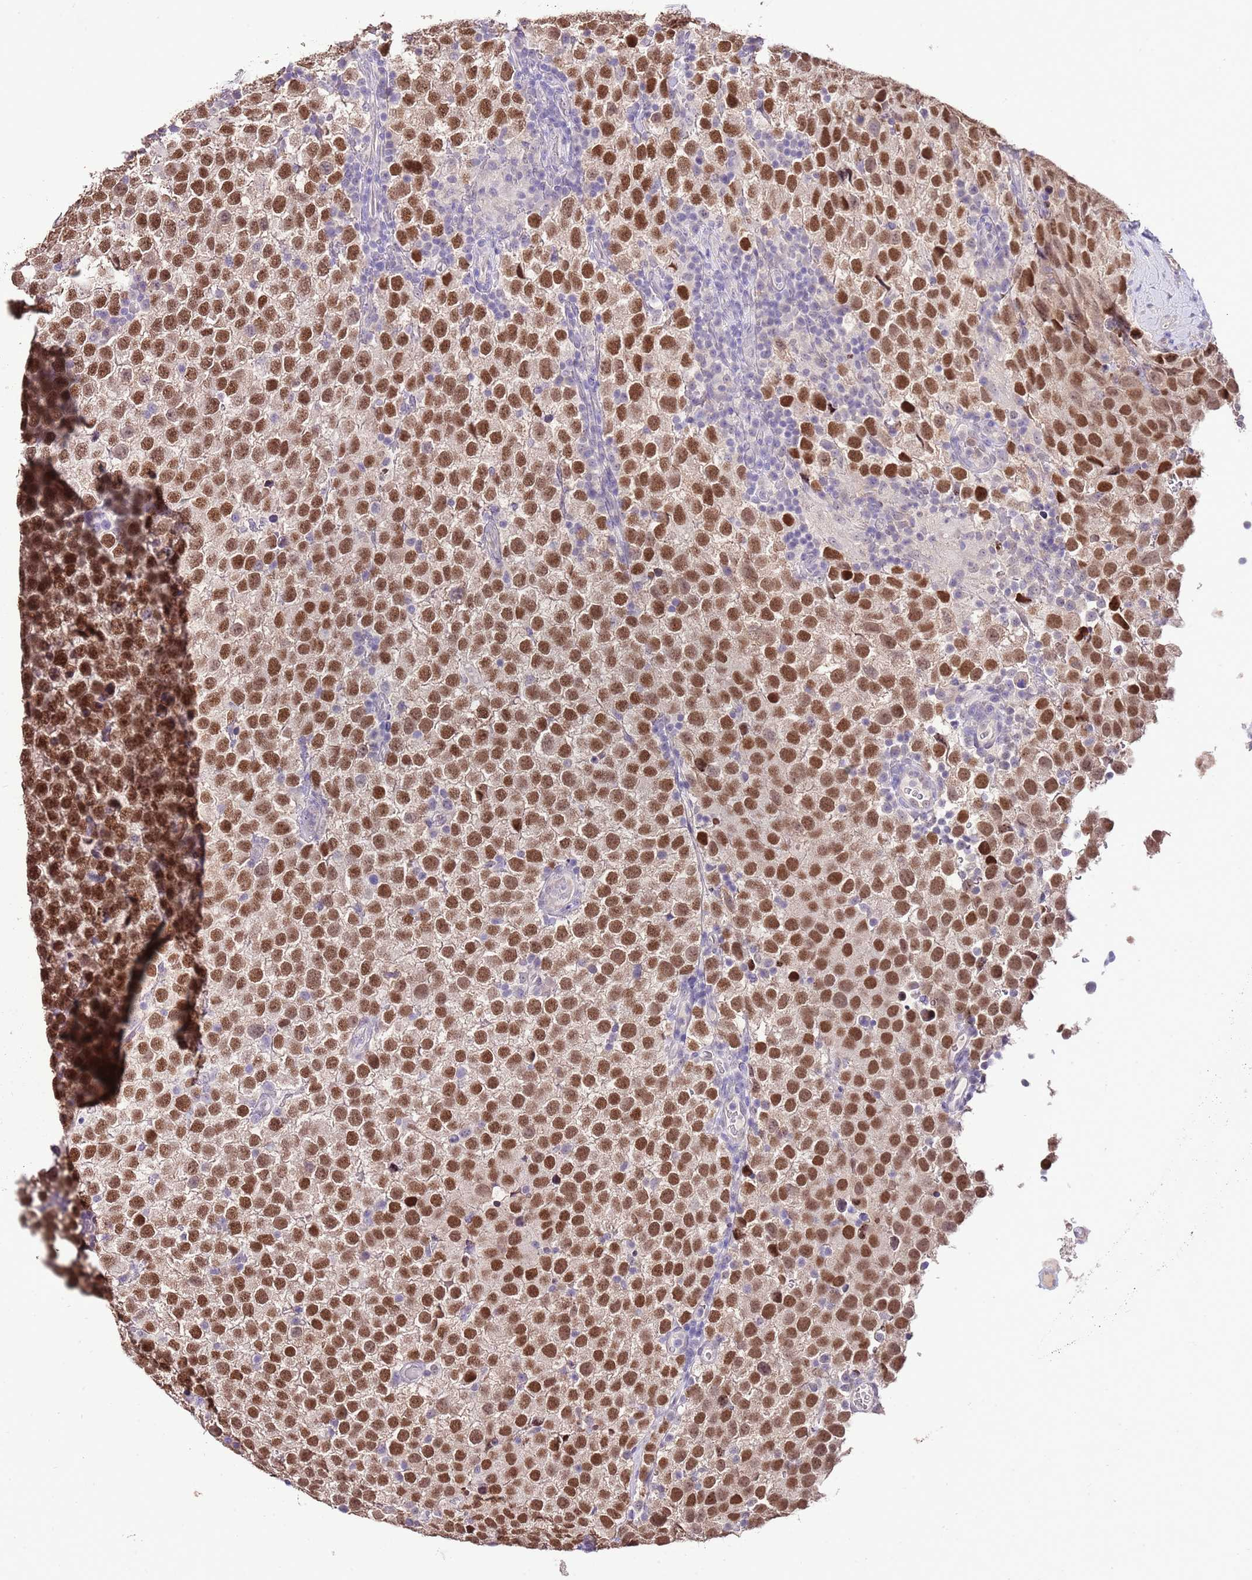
{"staining": {"intensity": "strong", "quantity": ">75%", "location": "nuclear"}, "tissue": "testis cancer", "cell_type": "Tumor cells", "image_type": "cancer", "snomed": [{"axis": "morphology", "description": "Seminoma, NOS"}, {"axis": "topography", "description": "Testis"}], "caption": "Strong nuclear expression for a protein is present in about >75% of tumor cells of testis seminoma using immunohistochemistry (IHC).", "gene": "IZUMO4", "patient": {"sex": "male", "age": 34}}